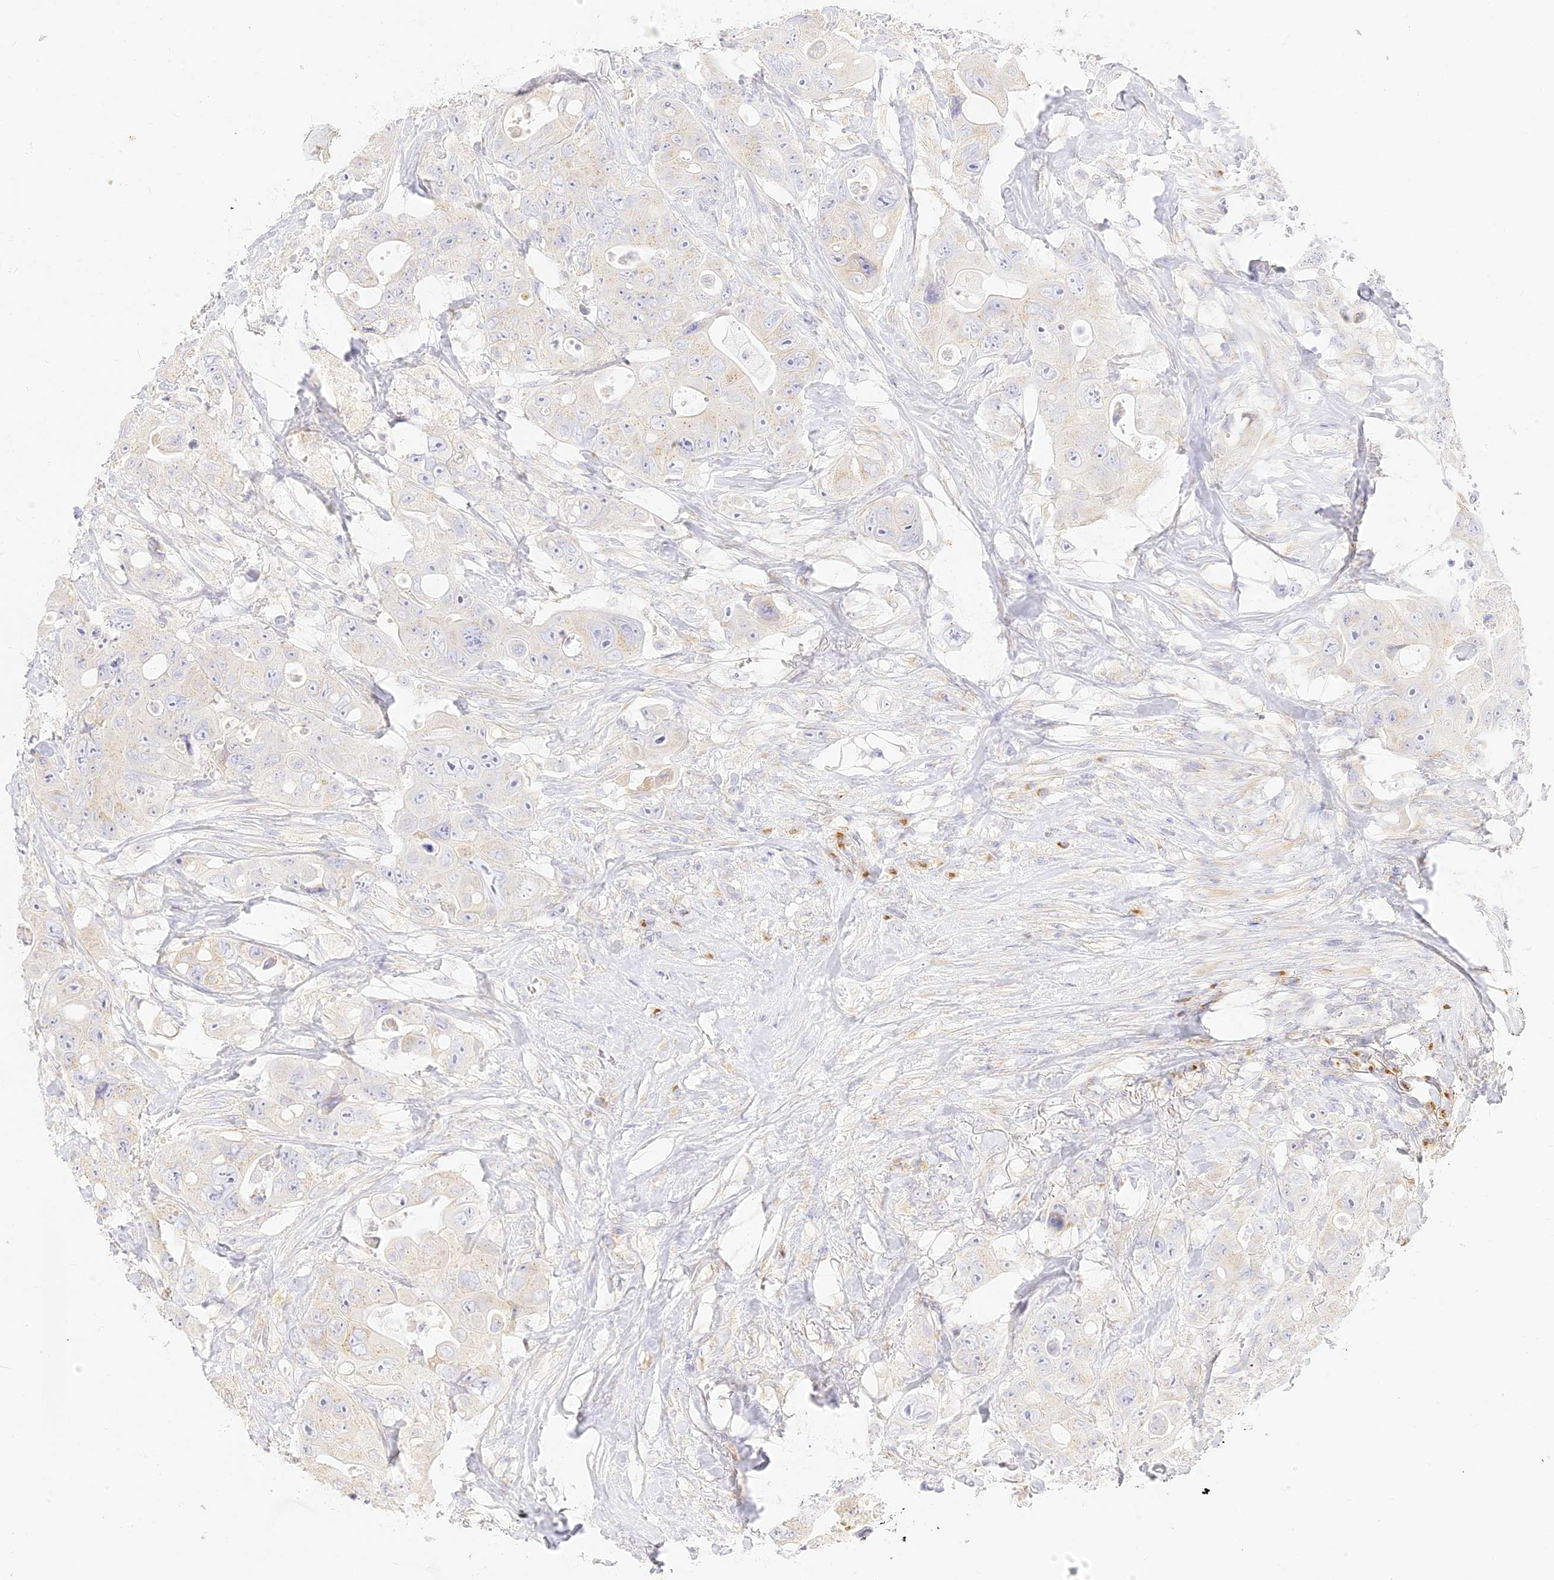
{"staining": {"intensity": "negative", "quantity": "none", "location": "none"}, "tissue": "colorectal cancer", "cell_type": "Tumor cells", "image_type": "cancer", "snomed": [{"axis": "morphology", "description": "Adenocarcinoma, NOS"}, {"axis": "topography", "description": "Colon"}], "caption": "This is a histopathology image of immunohistochemistry (IHC) staining of adenocarcinoma (colorectal), which shows no positivity in tumor cells.", "gene": "SEC13", "patient": {"sex": "female", "age": 46}}